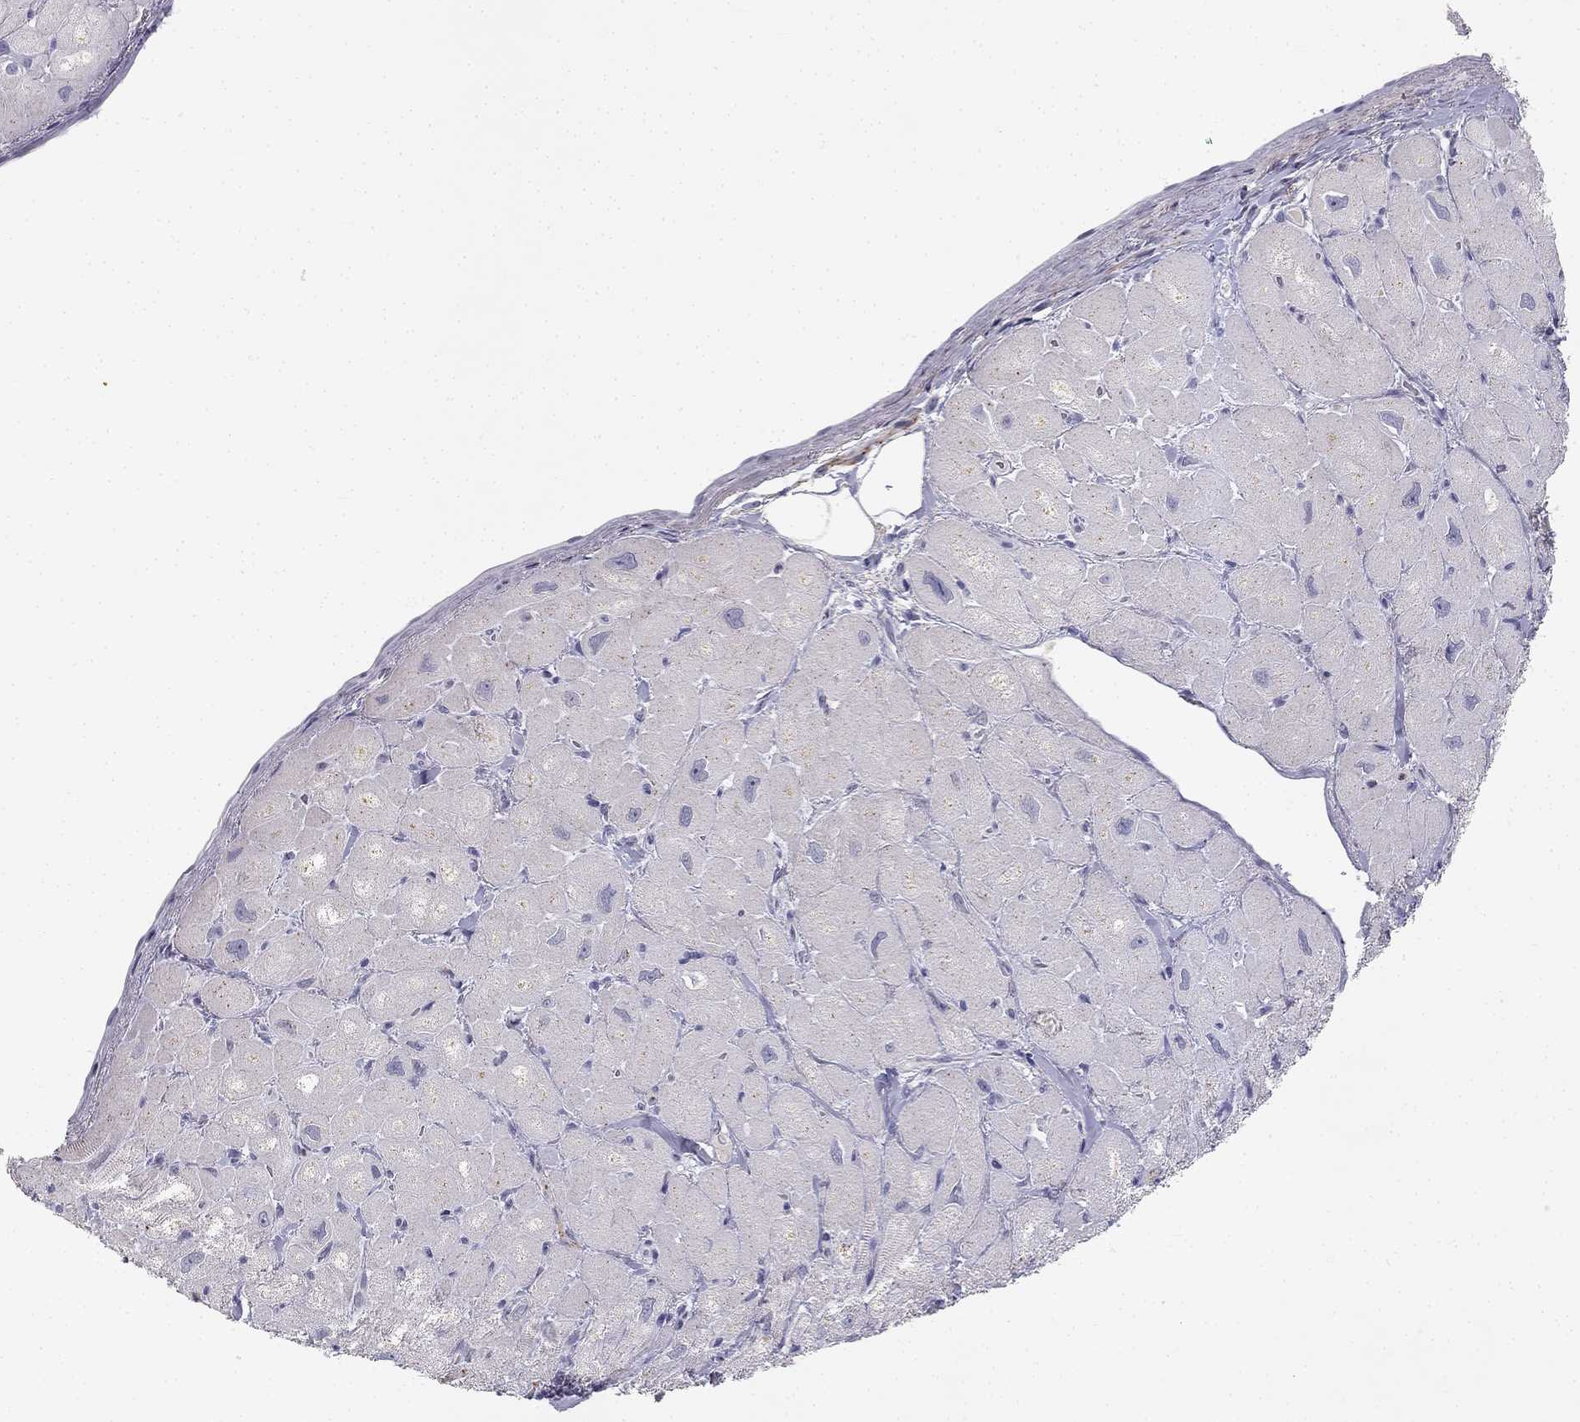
{"staining": {"intensity": "negative", "quantity": "none", "location": "none"}, "tissue": "heart muscle", "cell_type": "Cardiomyocytes", "image_type": "normal", "snomed": [{"axis": "morphology", "description": "Normal tissue, NOS"}, {"axis": "topography", "description": "Heart"}], "caption": "Immunohistochemistry (IHC) of unremarkable human heart muscle reveals no positivity in cardiomyocytes. Nuclei are stained in blue.", "gene": "SLC6A4", "patient": {"sex": "male", "age": 60}}